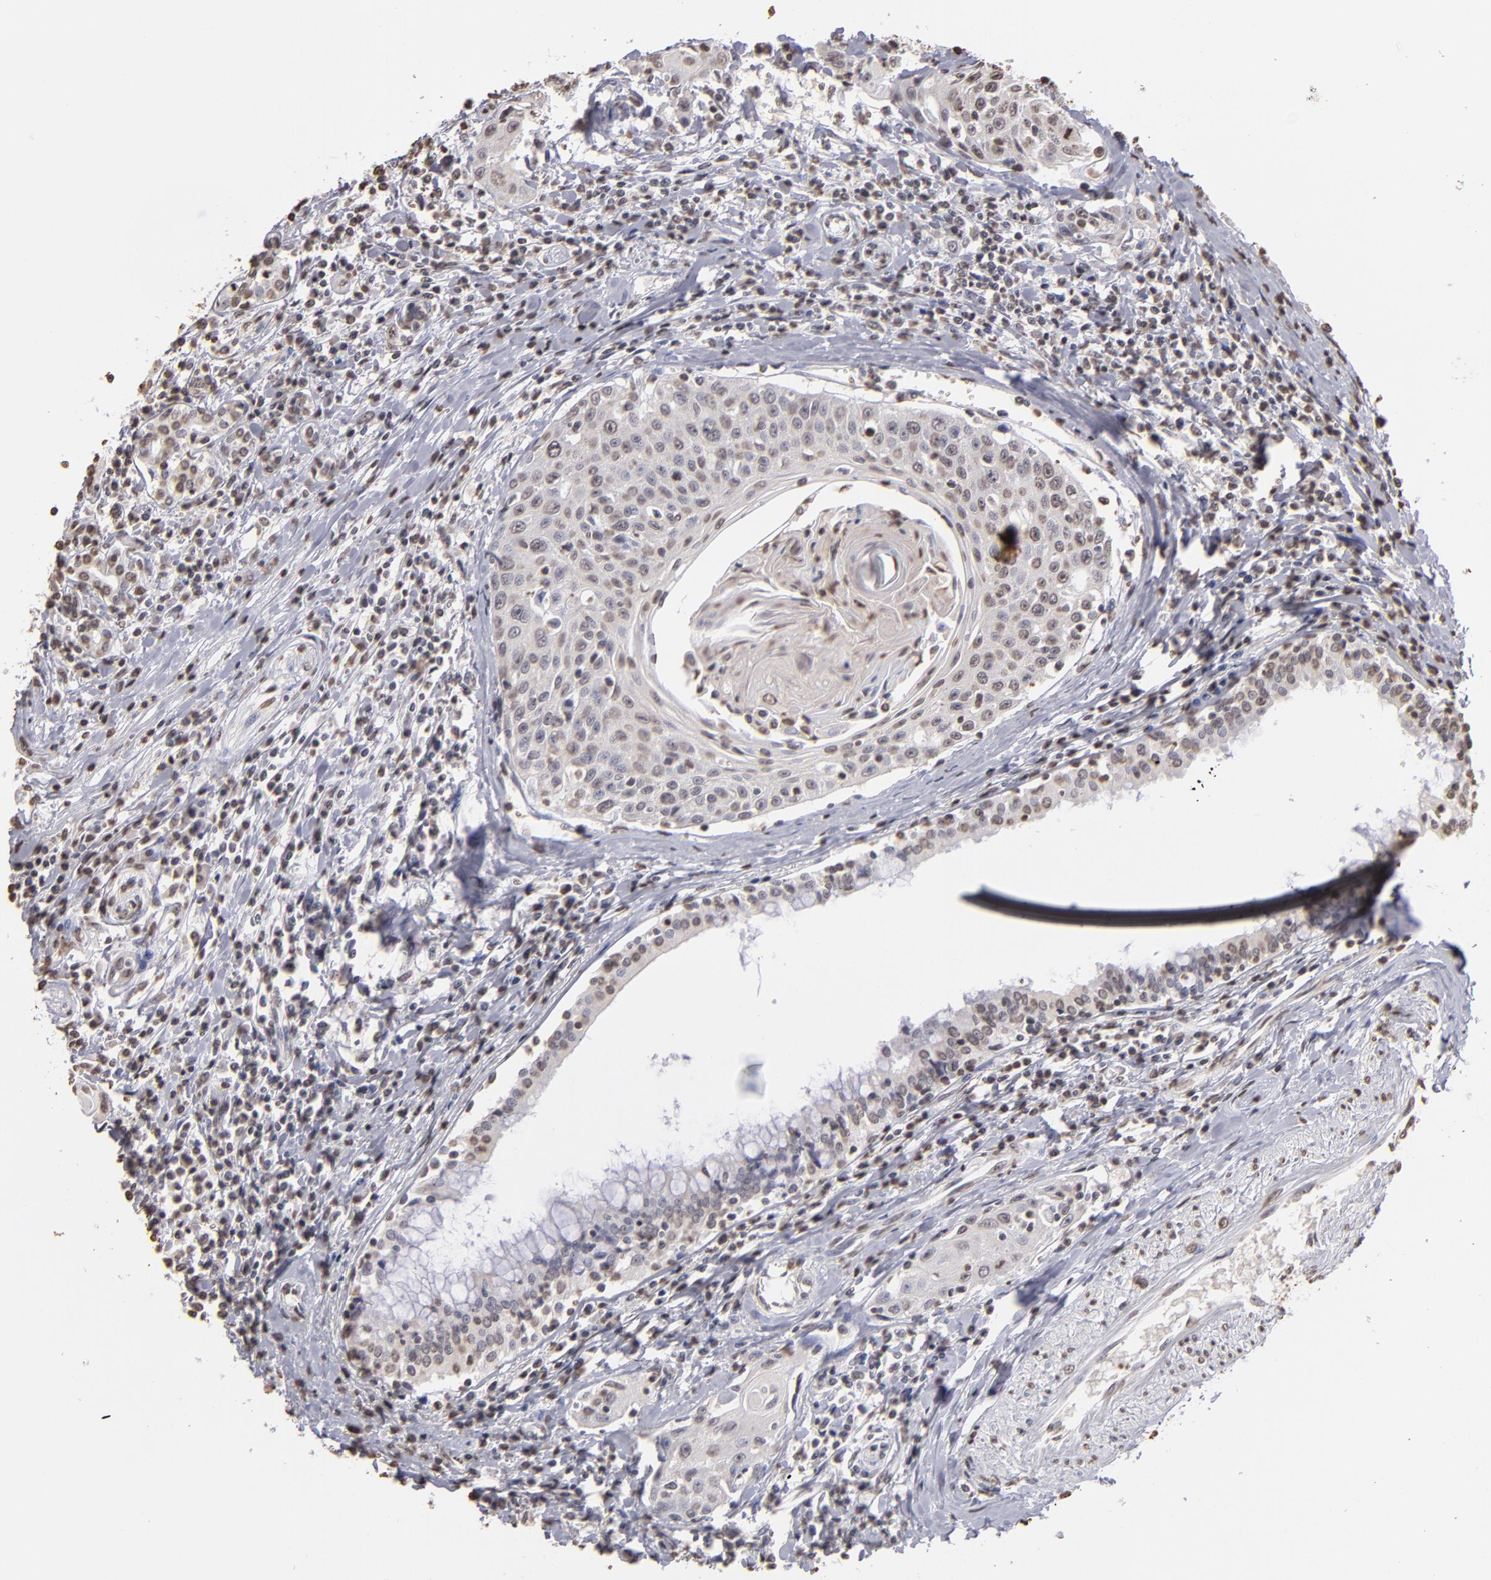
{"staining": {"intensity": "weak", "quantity": "<25%", "location": "nuclear"}, "tissue": "head and neck cancer", "cell_type": "Tumor cells", "image_type": "cancer", "snomed": [{"axis": "morphology", "description": "Squamous cell carcinoma, NOS"}, {"axis": "morphology", "description": "Squamous cell carcinoma, metastatic, NOS"}, {"axis": "topography", "description": "Lymph node"}, {"axis": "topography", "description": "Salivary gland"}, {"axis": "topography", "description": "Head-Neck"}], "caption": "Head and neck cancer (squamous cell carcinoma) was stained to show a protein in brown. There is no significant expression in tumor cells. (Stains: DAB immunohistochemistry (IHC) with hematoxylin counter stain, Microscopy: brightfield microscopy at high magnification).", "gene": "LBX1", "patient": {"sex": "female", "age": 74}}